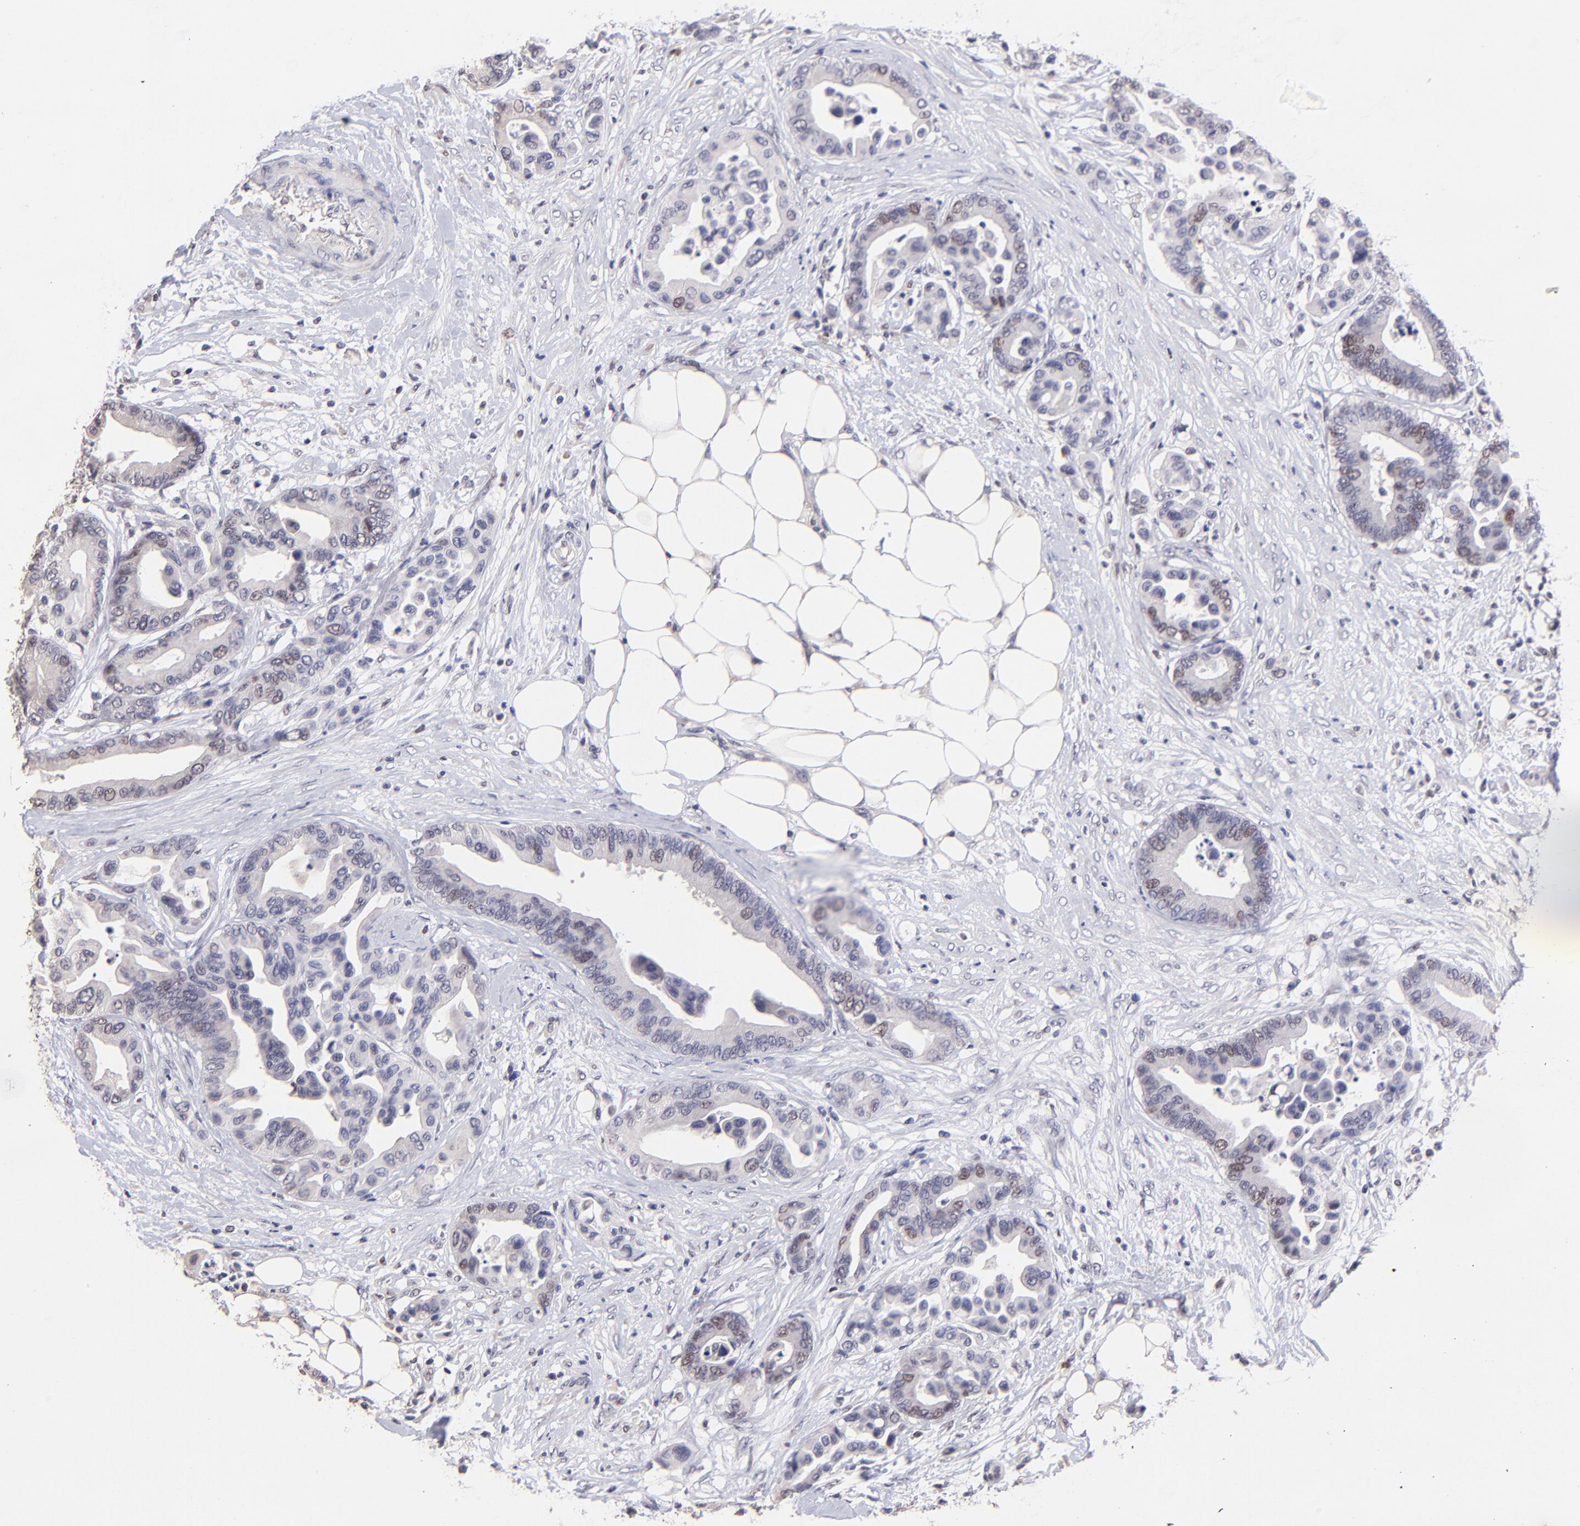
{"staining": {"intensity": "weak", "quantity": "<25%", "location": "nuclear"}, "tissue": "colorectal cancer", "cell_type": "Tumor cells", "image_type": "cancer", "snomed": [{"axis": "morphology", "description": "Adenocarcinoma, NOS"}, {"axis": "topography", "description": "Colon"}], "caption": "A high-resolution photomicrograph shows immunohistochemistry (IHC) staining of colorectal cancer, which demonstrates no significant positivity in tumor cells.", "gene": "DNMT1", "patient": {"sex": "male", "age": 82}}